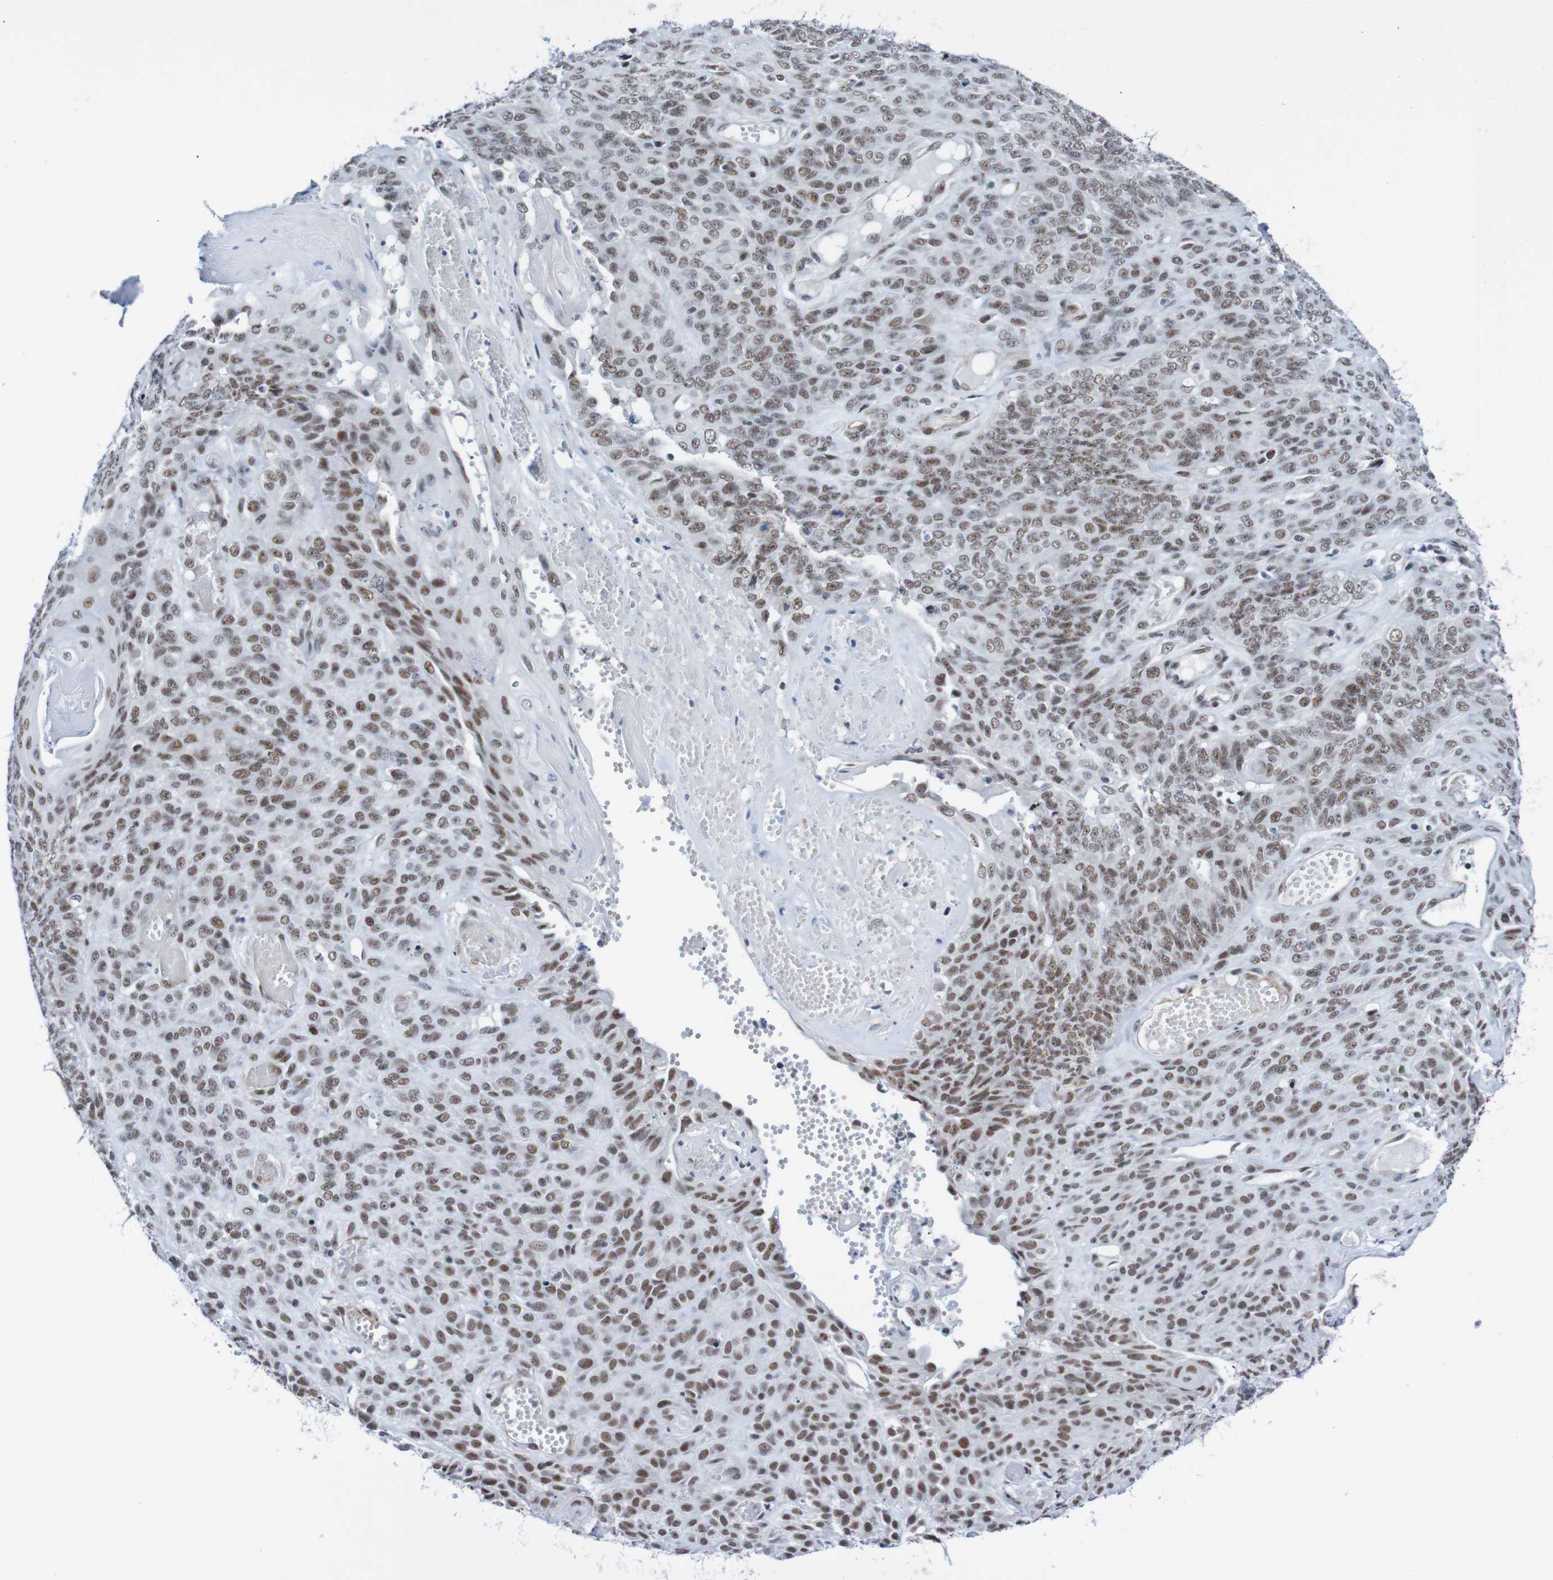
{"staining": {"intensity": "moderate", "quantity": ">75%", "location": "nuclear"}, "tissue": "endometrial cancer", "cell_type": "Tumor cells", "image_type": "cancer", "snomed": [{"axis": "morphology", "description": "Adenocarcinoma, NOS"}, {"axis": "topography", "description": "Endometrium"}], "caption": "Human endometrial cancer (adenocarcinoma) stained with a brown dye displays moderate nuclear positive positivity in about >75% of tumor cells.", "gene": "CDC5L", "patient": {"sex": "female", "age": 32}}